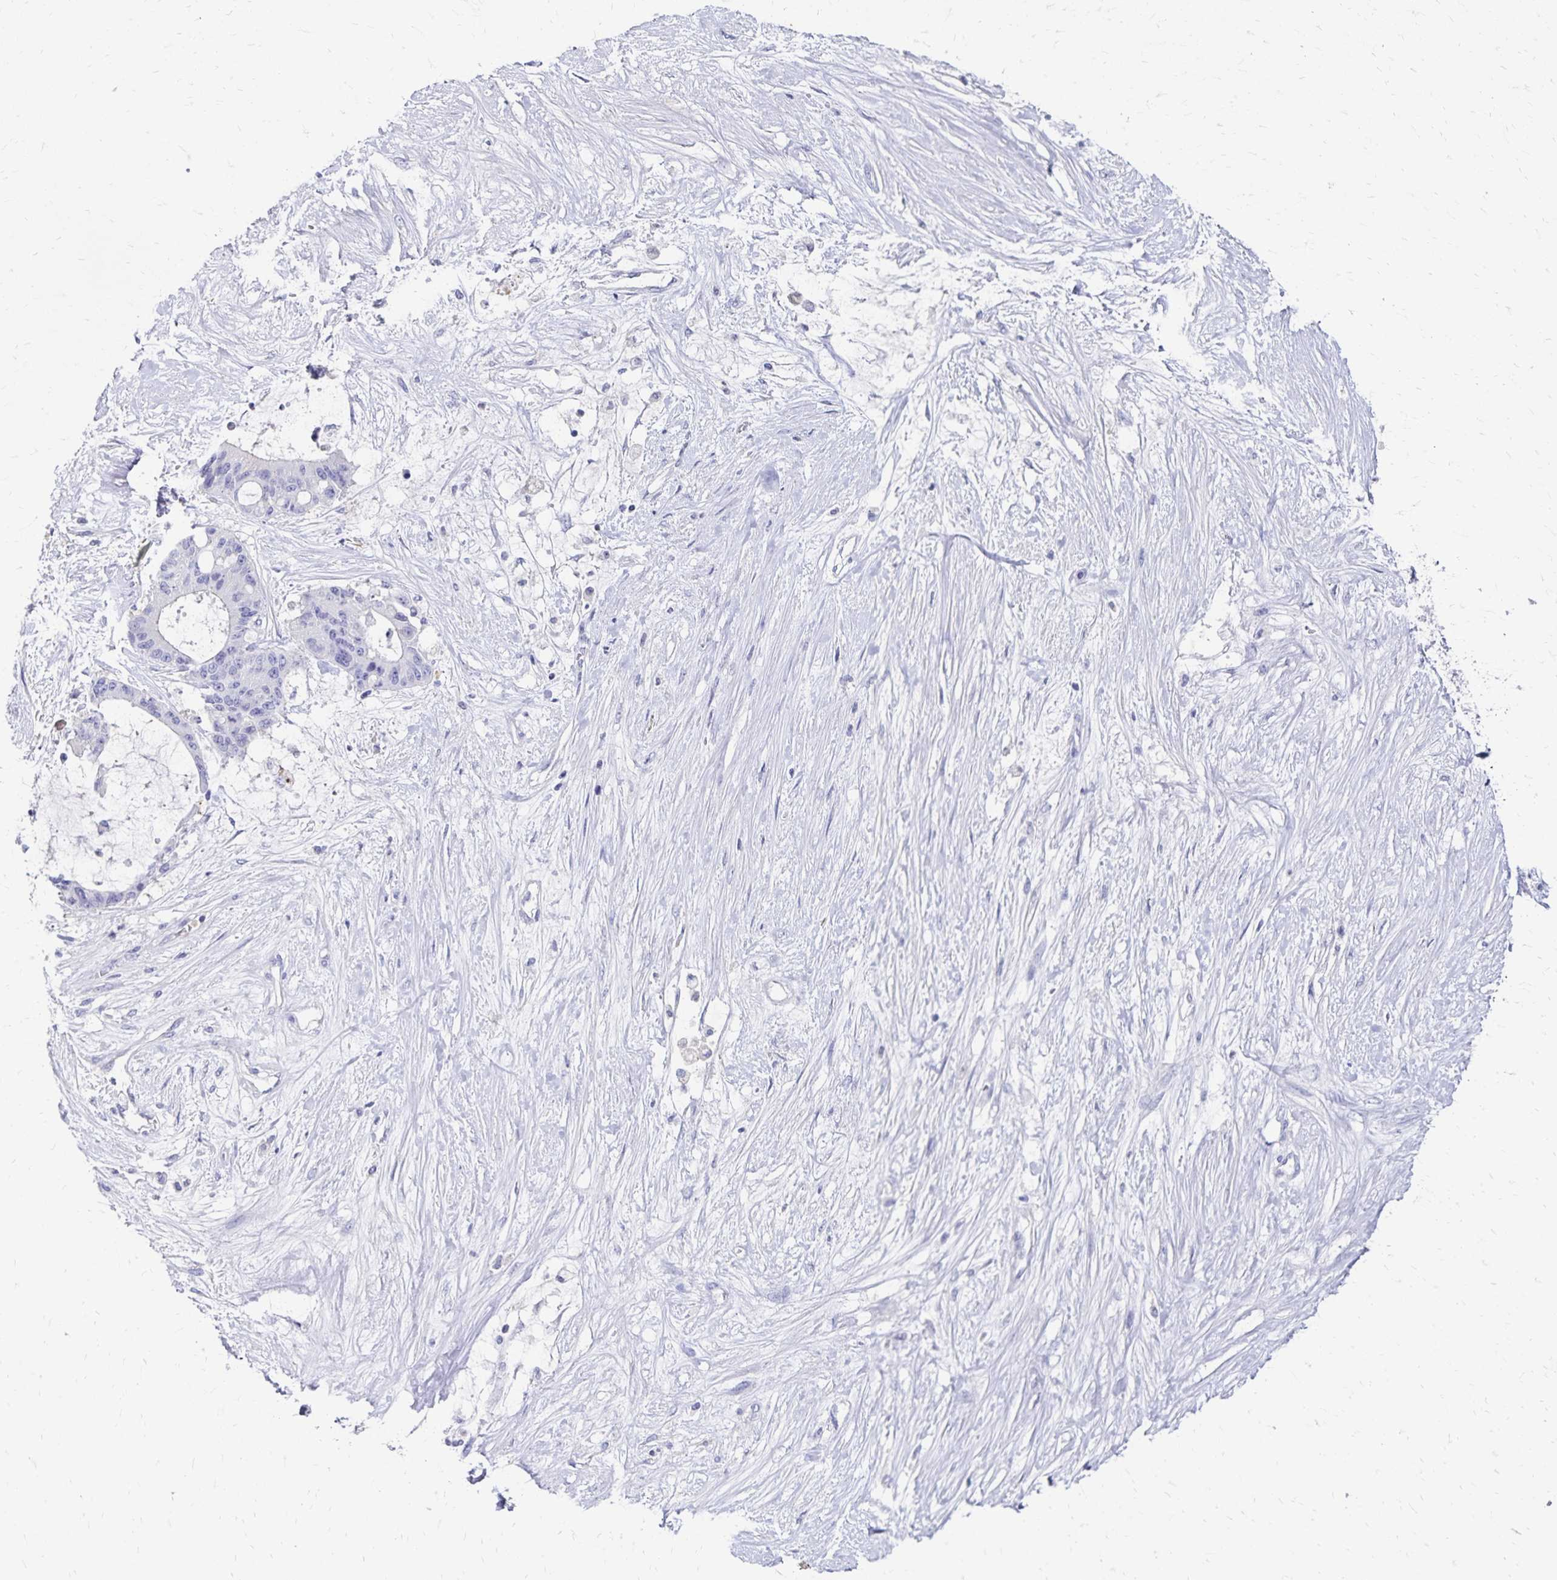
{"staining": {"intensity": "negative", "quantity": "none", "location": "none"}, "tissue": "liver cancer", "cell_type": "Tumor cells", "image_type": "cancer", "snomed": [{"axis": "morphology", "description": "Normal tissue, NOS"}, {"axis": "morphology", "description": "Cholangiocarcinoma"}, {"axis": "topography", "description": "Liver"}, {"axis": "topography", "description": "Peripheral nerve tissue"}], "caption": "The immunohistochemistry histopathology image has no significant positivity in tumor cells of liver cholangiocarcinoma tissue.", "gene": "PAX5", "patient": {"sex": "female", "age": 73}}